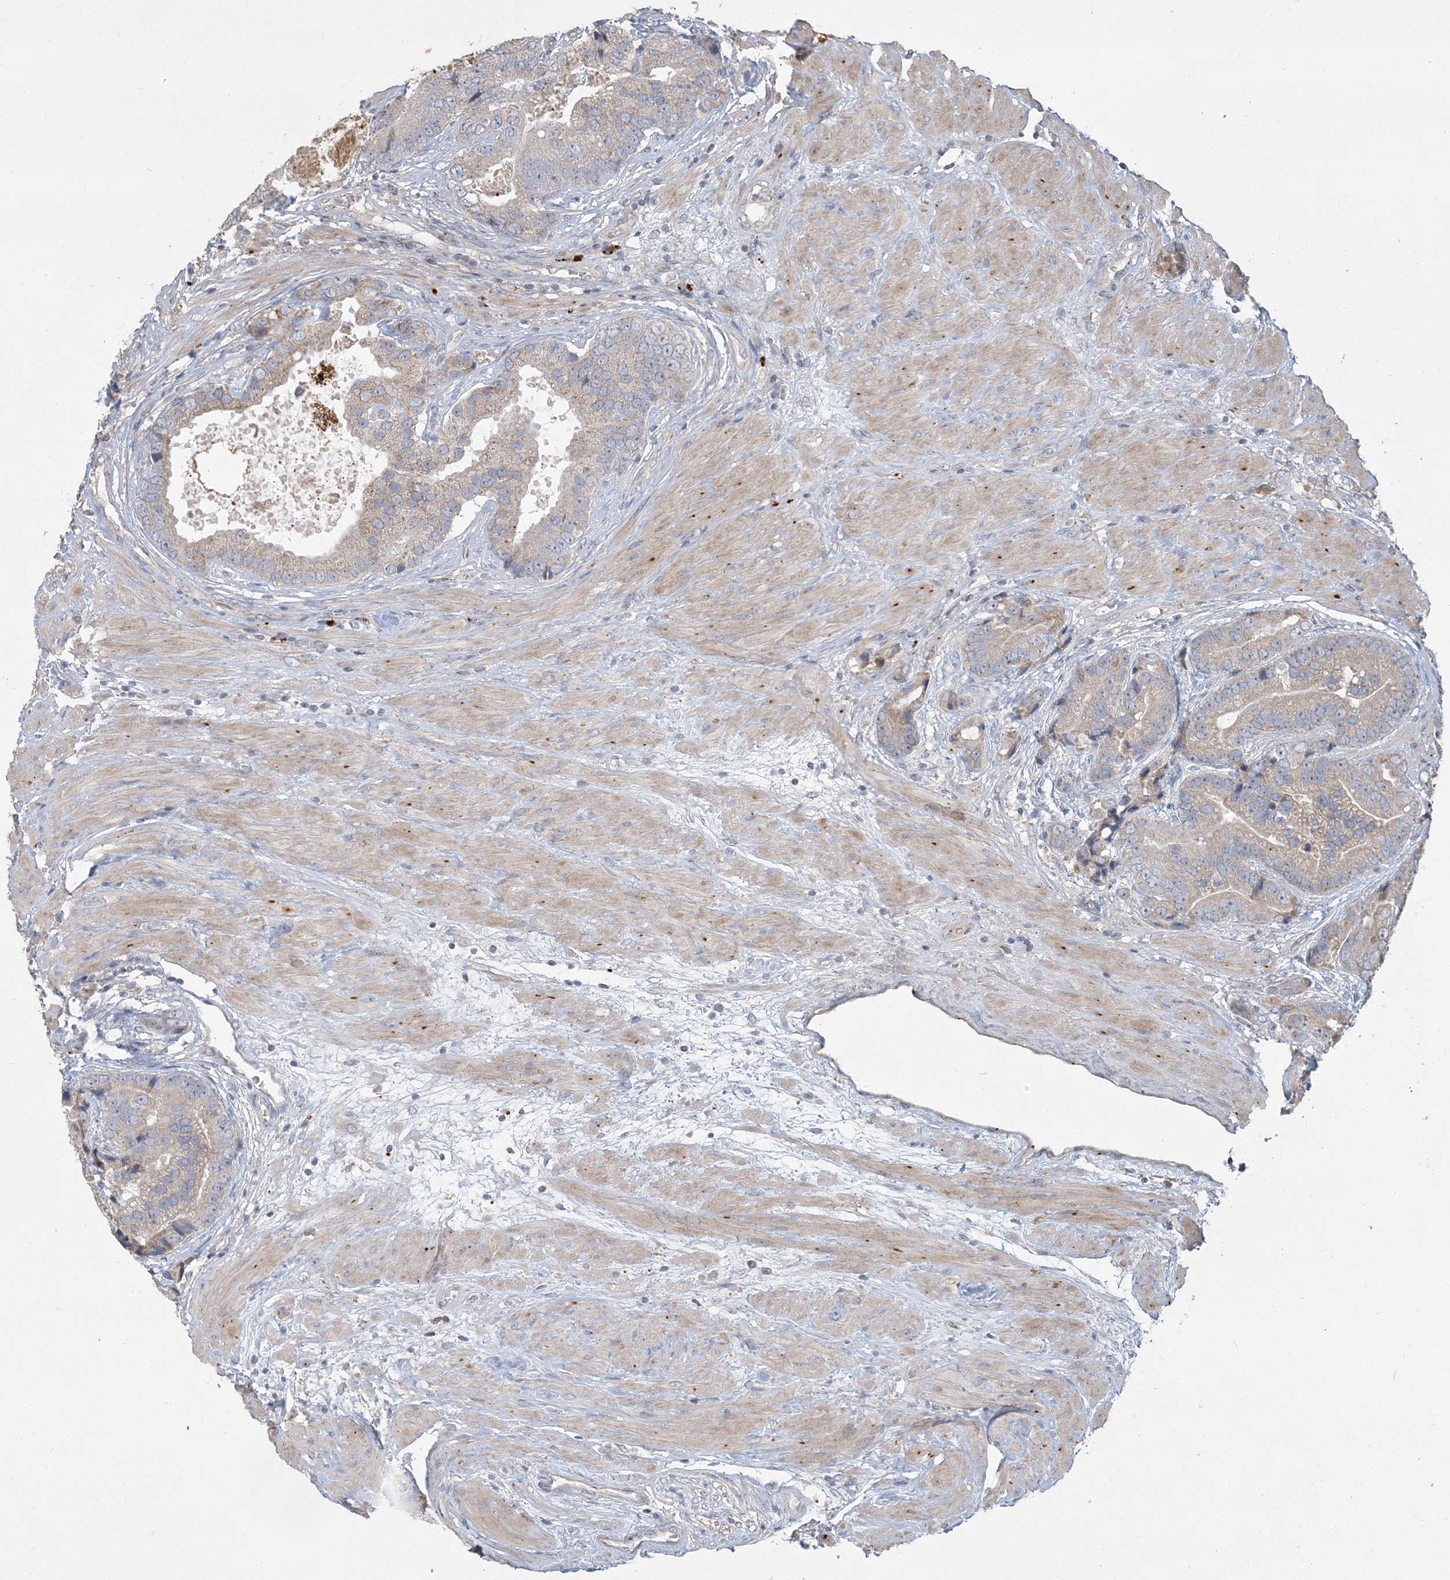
{"staining": {"intensity": "weak", "quantity": "25%-75%", "location": "cytoplasmic/membranous"}, "tissue": "prostate cancer", "cell_type": "Tumor cells", "image_type": "cancer", "snomed": [{"axis": "morphology", "description": "Adenocarcinoma, High grade"}, {"axis": "topography", "description": "Prostate"}], "caption": "This image shows immunohistochemistry staining of adenocarcinoma (high-grade) (prostate), with low weak cytoplasmic/membranous positivity in about 25%-75% of tumor cells.", "gene": "LTN1", "patient": {"sex": "male", "age": 70}}